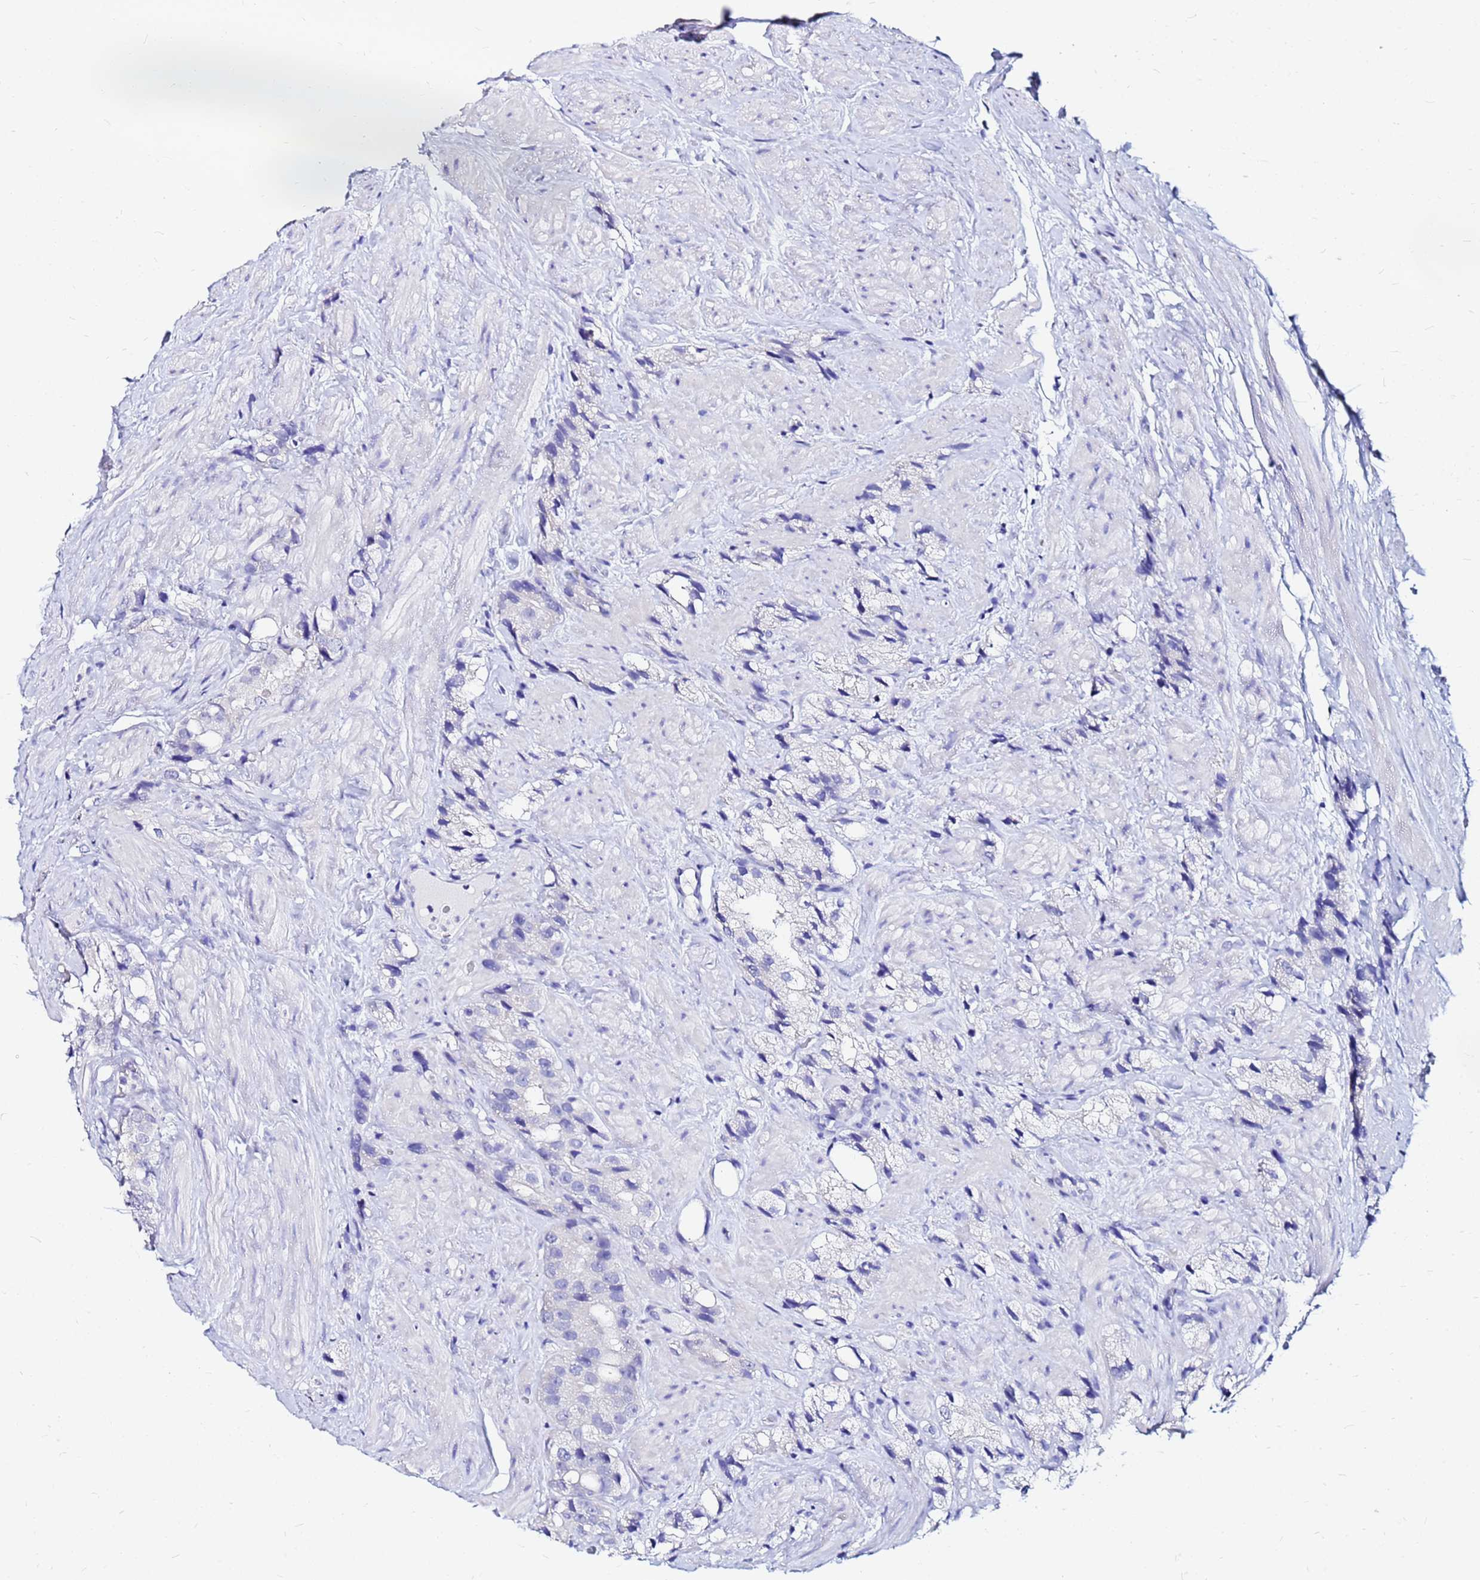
{"staining": {"intensity": "negative", "quantity": "none", "location": "none"}, "tissue": "prostate cancer", "cell_type": "Tumor cells", "image_type": "cancer", "snomed": [{"axis": "morphology", "description": "Adenocarcinoma, NOS"}, {"axis": "topography", "description": "Prostate"}], "caption": "This is an IHC micrograph of human prostate adenocarcinoma. There is no expression in tumor cells.", "gene": "PPP1R14C", "patient": {"sex": "male", "age": 79}}